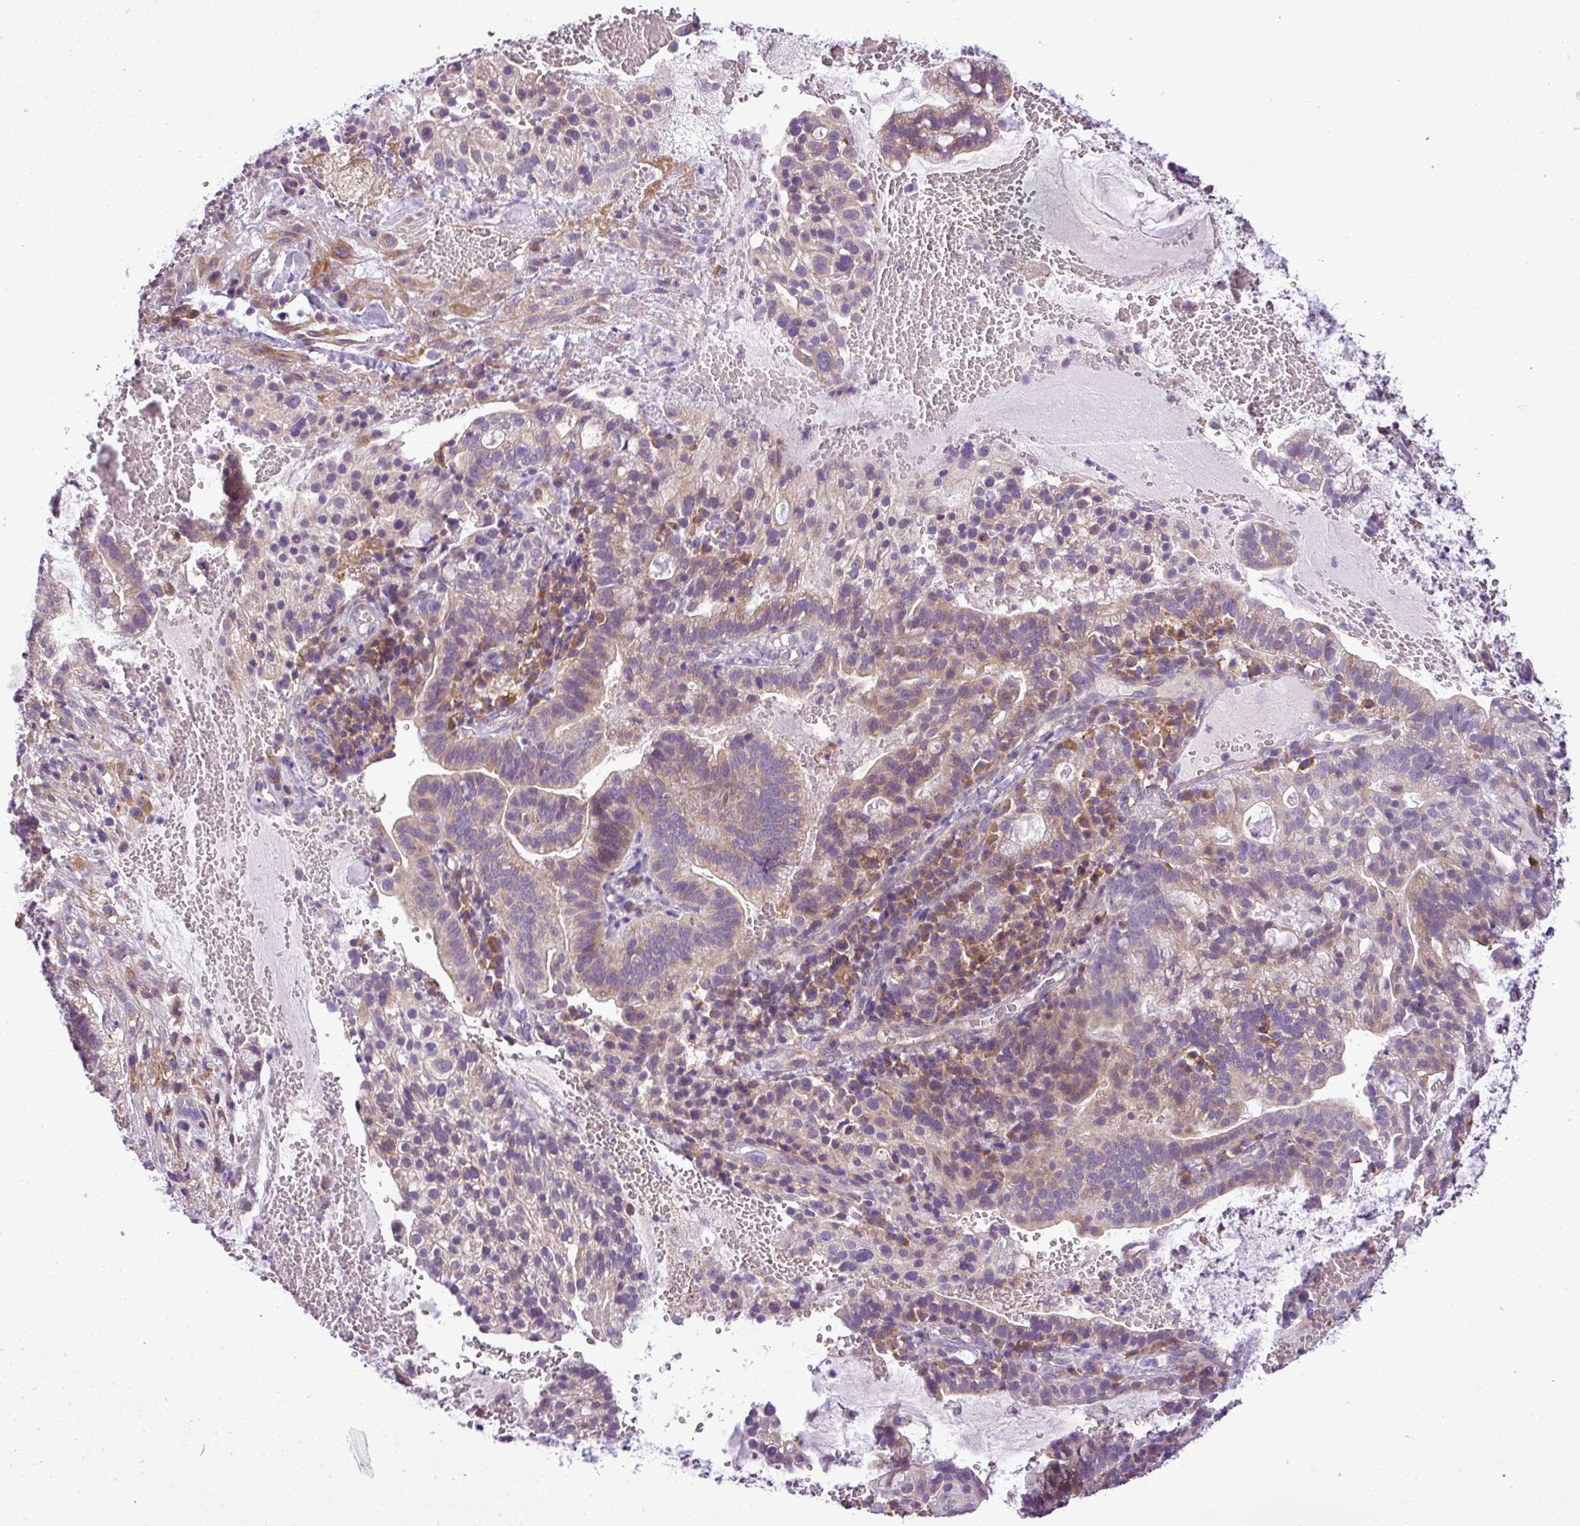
{"staining": {"intensity": "weak", "quantity": "25%-75%", "location": "cytoplasmic/membranous"}, "tissue": "cervical cancer", "cell_type": "Tumor cells", "image_type": "cancer", "snomed": [{"axis": "morphology", "description": "Adenocarcinoma, NOS"}, {"axis": "topography", "description": "Cervix"}], "caption": "The micrograph demonstrates staining of cervical adenocarcinoma, revealing weak cytoplasmic/membranous protein positivity (brown color) within tumor cells.", "gene": "MOCS3", "patient": {"sex": "female", "age": 41}}